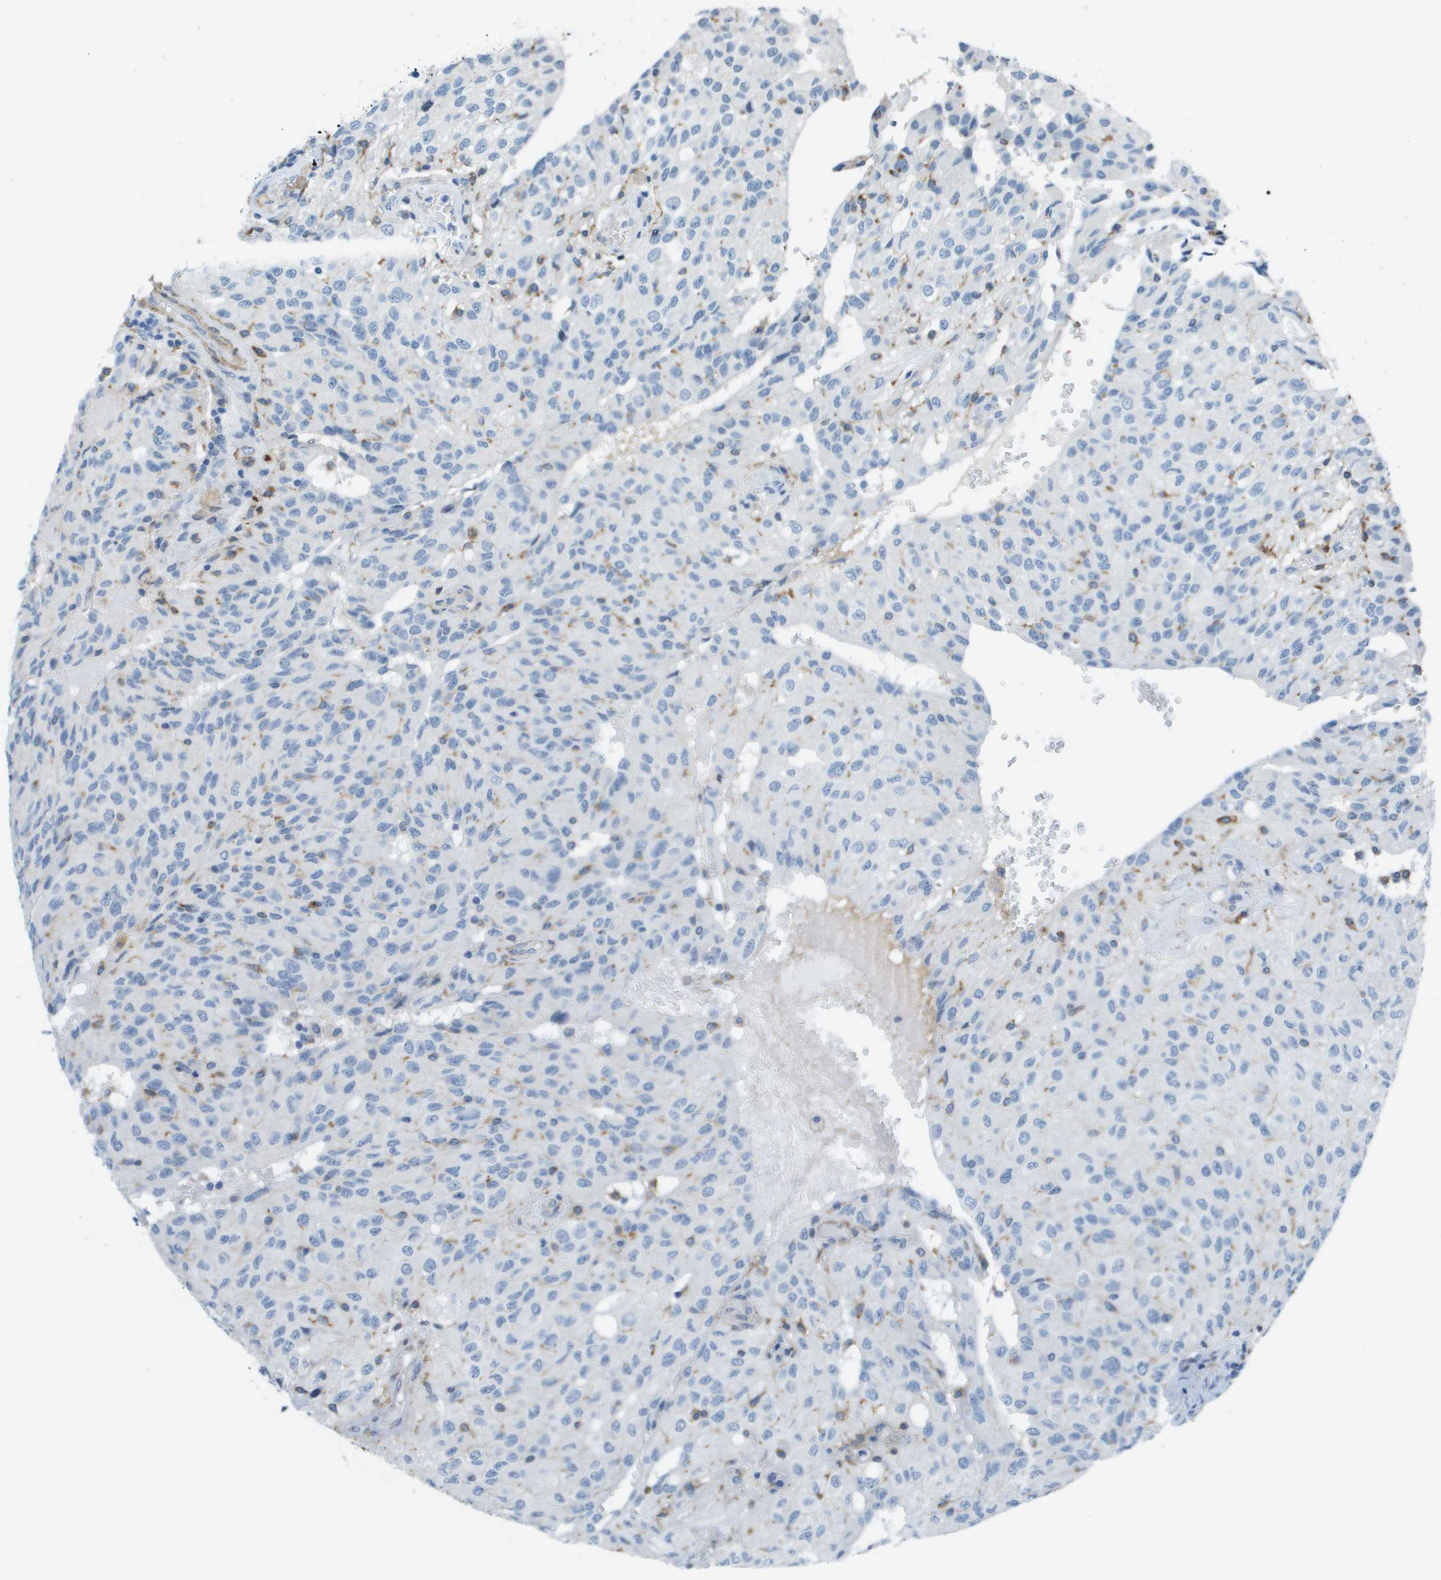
{"staining": {"intensity": "weak", "quantity": "<25%", "location": "cytoplasmic/membranous"}, "tissue": "glioma", "cell_type": "Tumor cells", "image_type": "cancer", "snomed": [{"axis": "morphology", "description": "Glioma, malignant, High grade"}, {"axis": "topography", "description": "Brain"}], "caption": "Tumor cells show no significant staining in high-grade glioma (malignant).", "gene": "ZBTB43", "patient": {"sex": "male", "age": 32}}